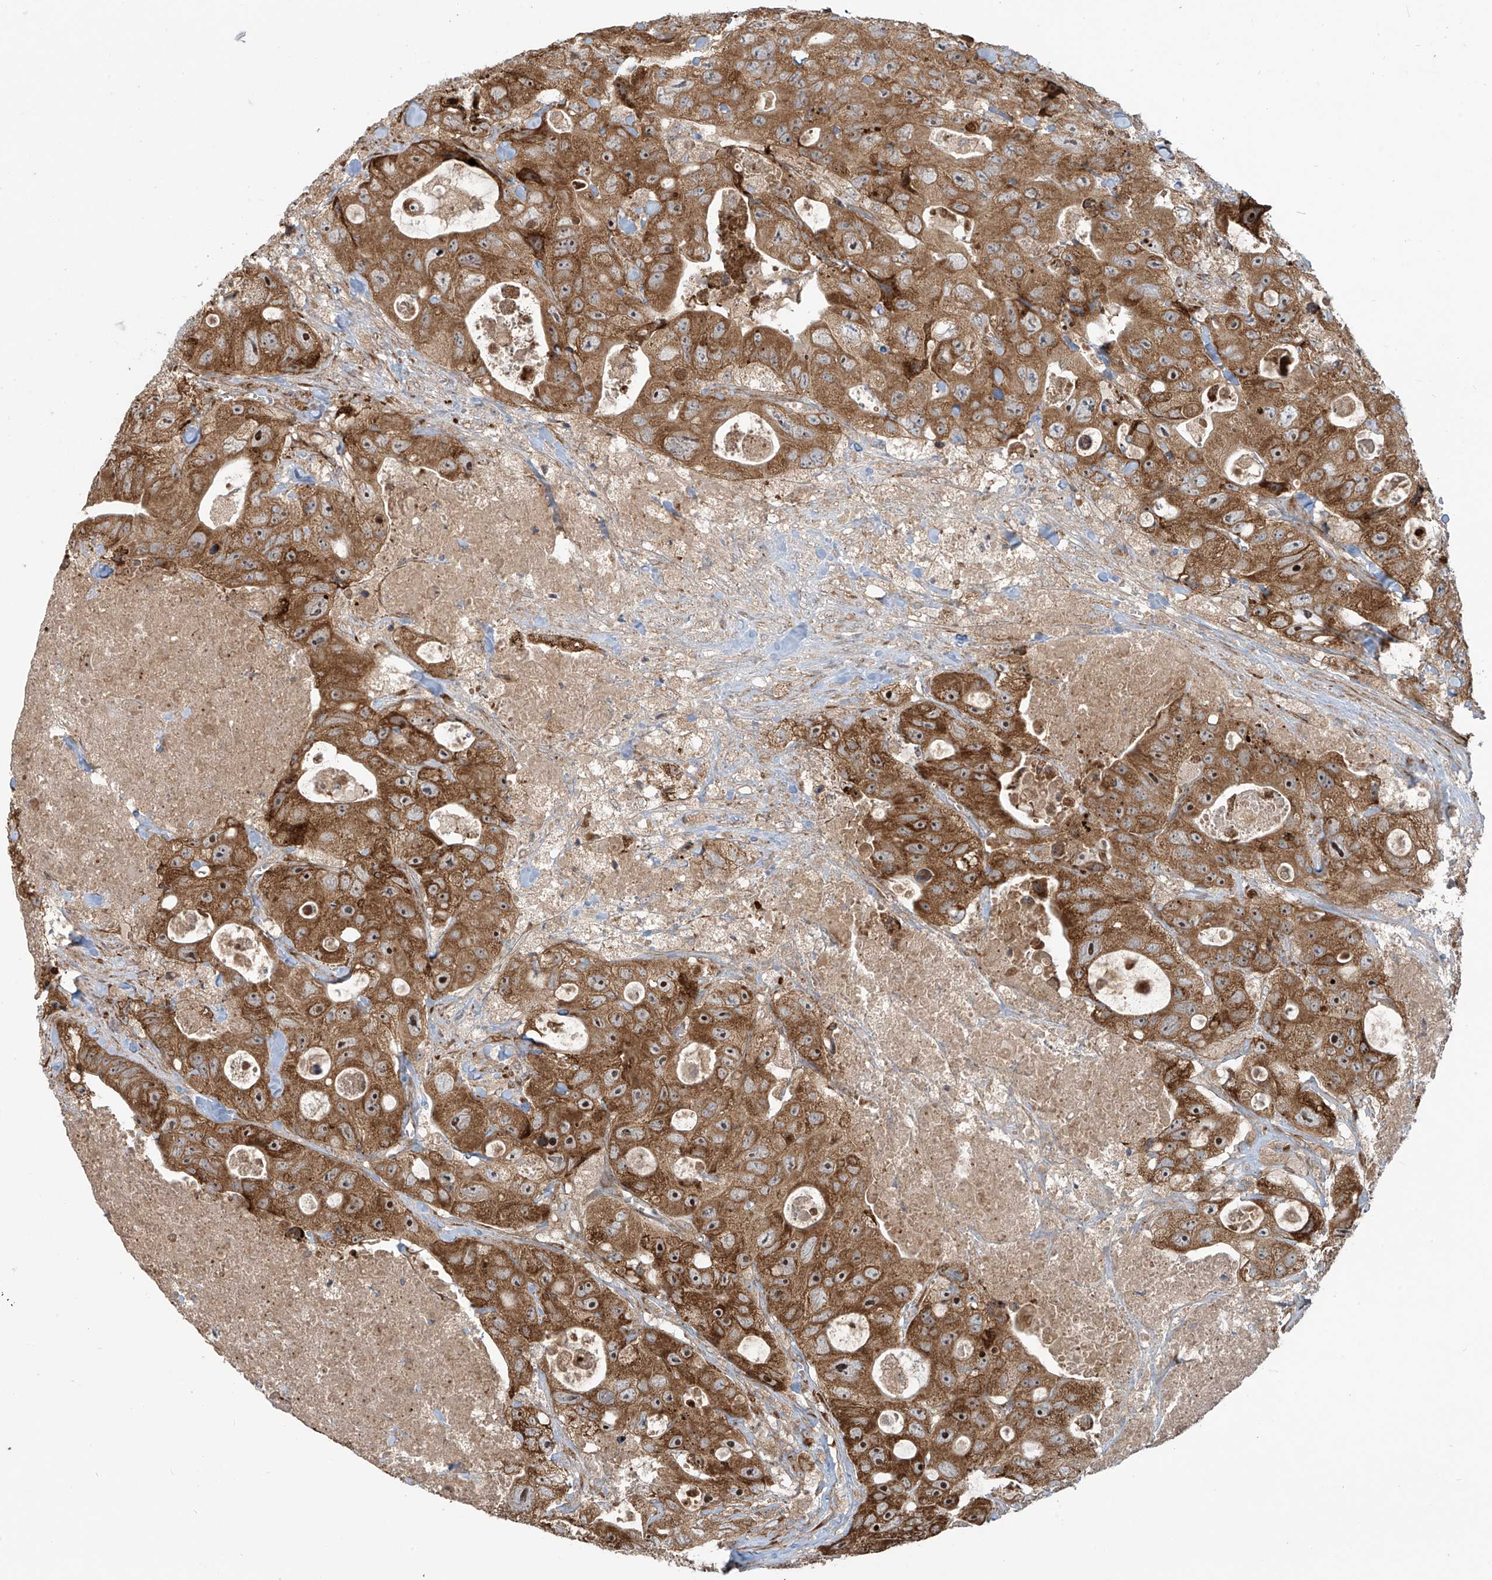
{"staining": {"intensity": "moderate", "quantity": ">75%", "location": "cytoplasmic/membranous,nuclear"}, "tissue": "colorectal cancer", "cell_type": "Tumor cells", "image_type": "cancer", "snomed": [{"axis": "morphology", "description": "Adenocarcinoma, NOS"}, {"axis": "topography", "description": "Colon"}], "caption": "The immunohistochemical stain shows moderate cytoplasmic/membranous and nuclear positivity in tumor cells of colorectal cancer (adenocarcinoma) tissue.", "gene": "KATNIP", "patient": {"sex": "female", "age": 46}}